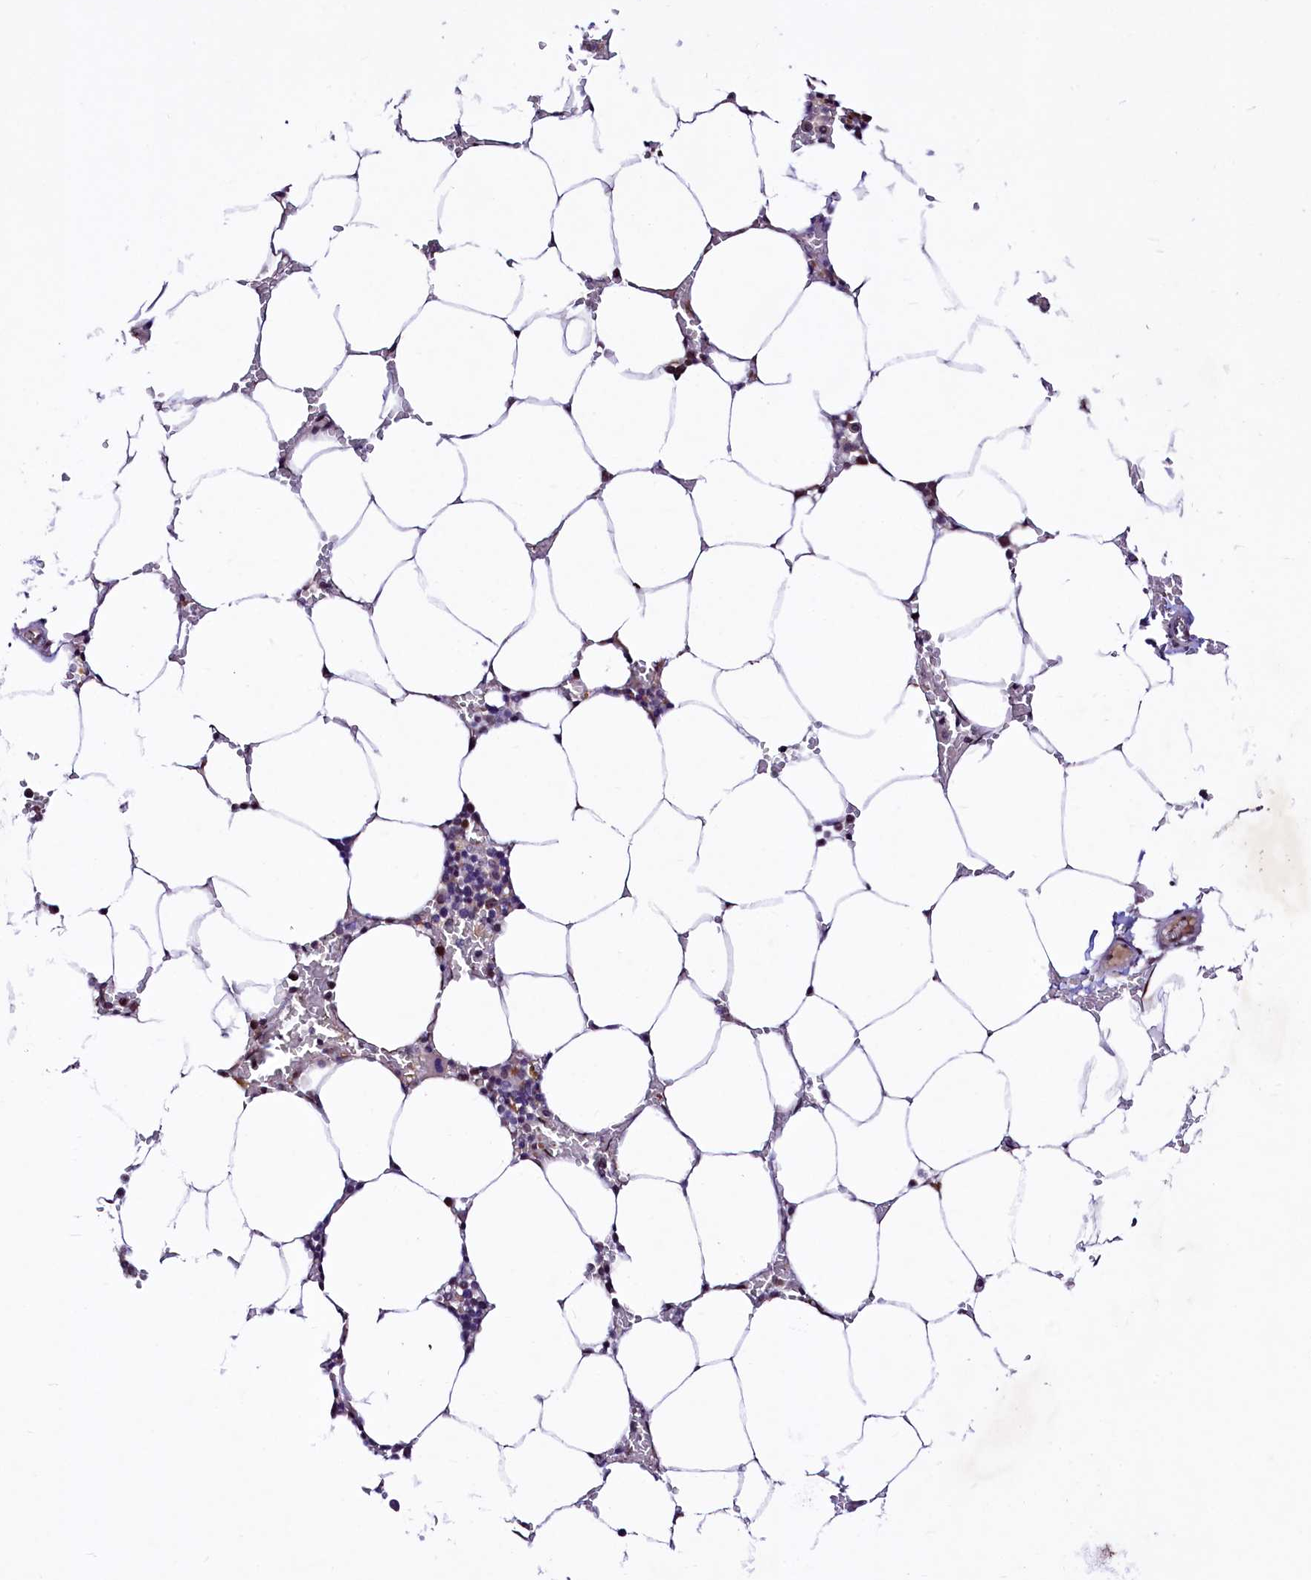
{"staining": {"intensity": "moderate", "quantity": "<25%", "location": "nuclear"}, "tissue": "bone marrow", "cell_type": "Hematopoietic cells", "image_type": "normal", "snomed": [{"axis": "morphology", "description": "Normal tissue, NOS"}, {"axis": "topography", "description": "Bone marrow"}], "caption": "High-magnification brightfield microscopy of benign bone marrow stained with DAB (brown) and counterstained with hematoxylin (blue). hematopoietic cells exhibit moderate nuclear positivity is identified in about<25% of cells.", "gene": "LEUTX", "patient": {"sex": "male", "age": 70}}